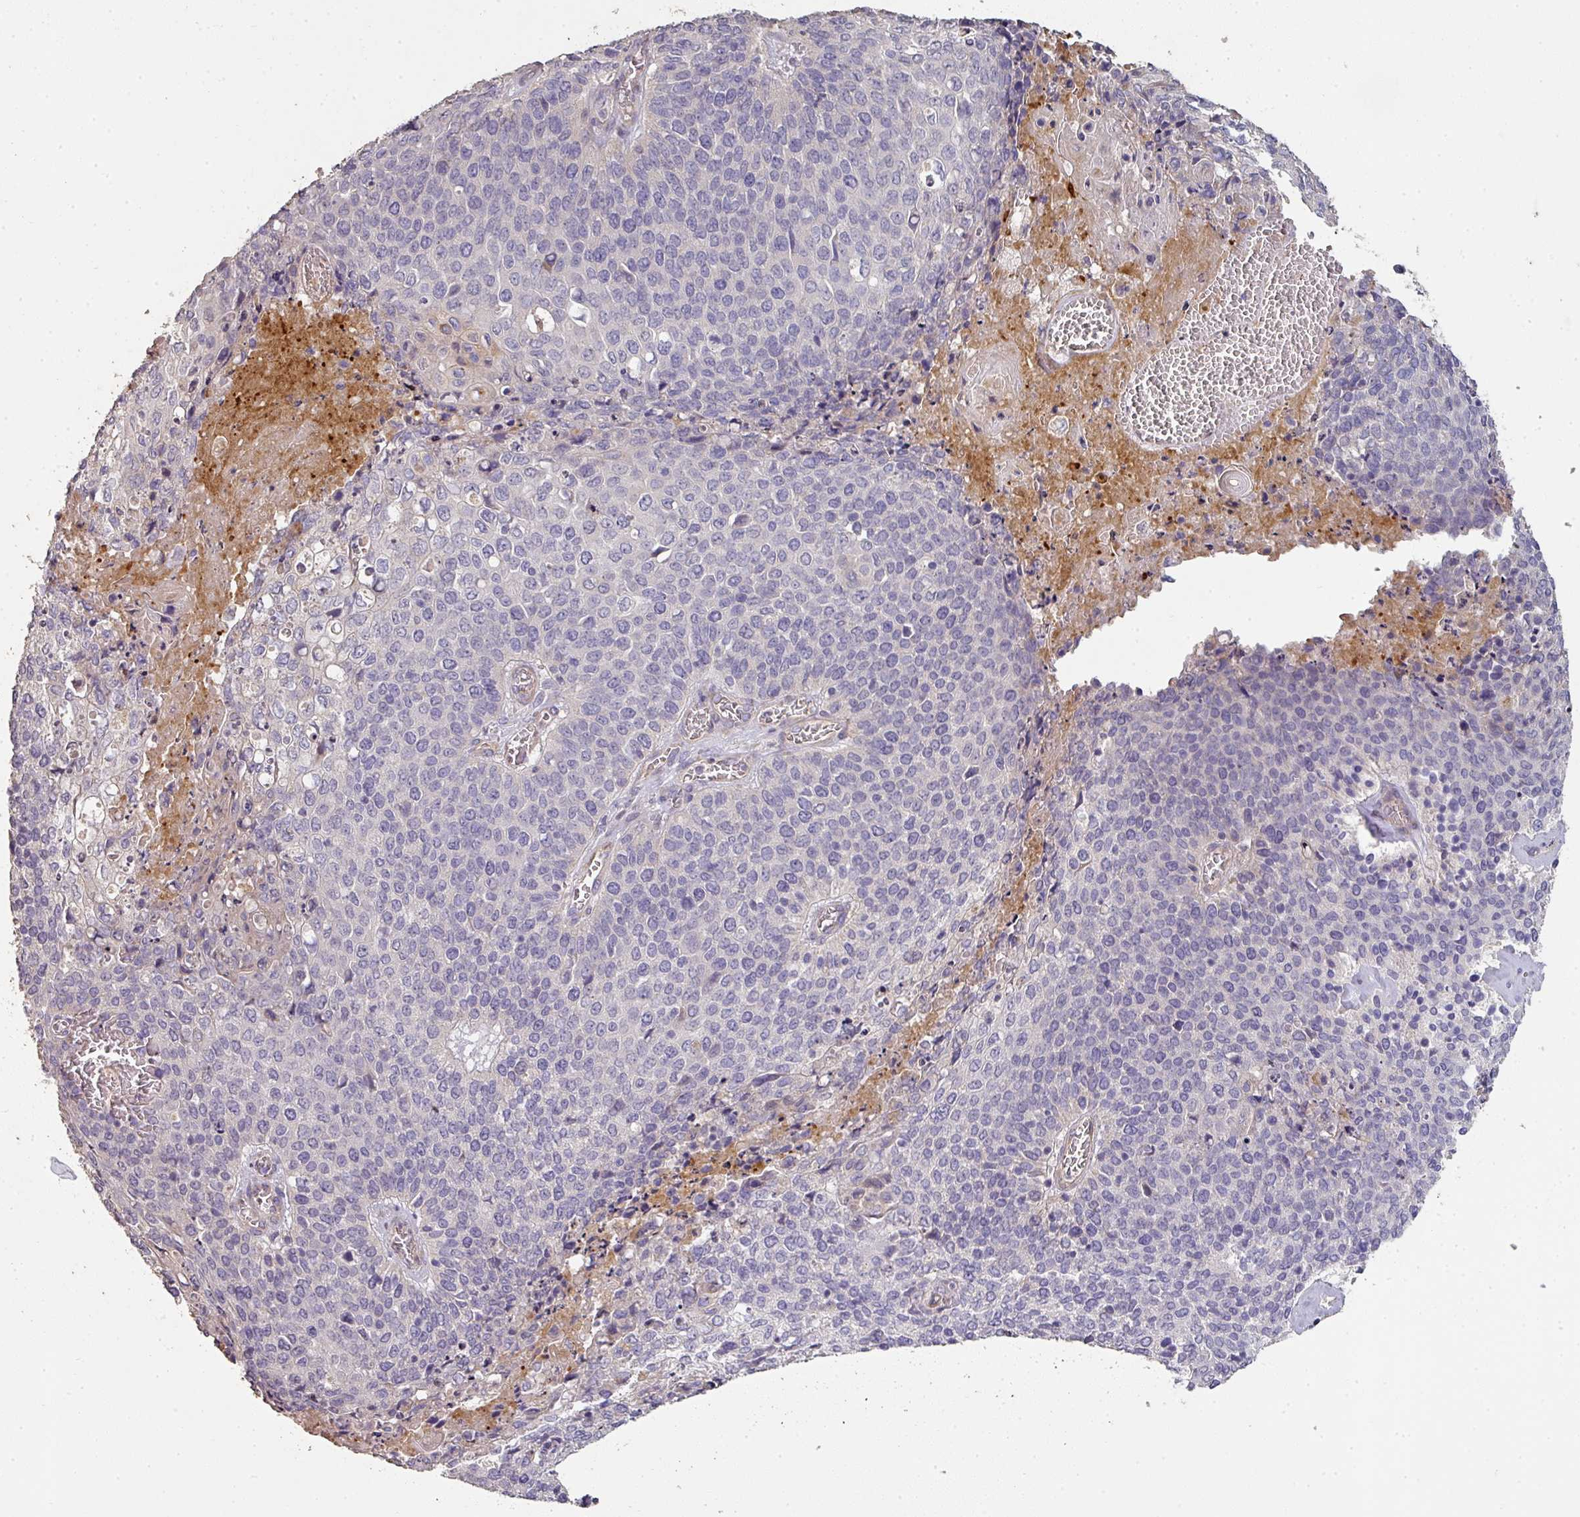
{"staining": {"intensity": "negative", "quantity": "none", "location": "none"}, "tissue": "cervical cancer", "cell_type": "Tumor cells", "image_type": "cancer", "snomed": [{"axis": "morphology", "description": "Squamous cell carcinoma, NOS"}, {"axis": "topography", "description": "Cervix"}], "caption": "Immunohistochemistry of human cervical squamous cell carcinoma demonstrates no expression in tumor cells. The staining is performed using DAB brown chromogen with nuclei counter-stained in using hematoxylin.", "gene": "PCDH1", "patient": {"sex": "female", "age": 39}}